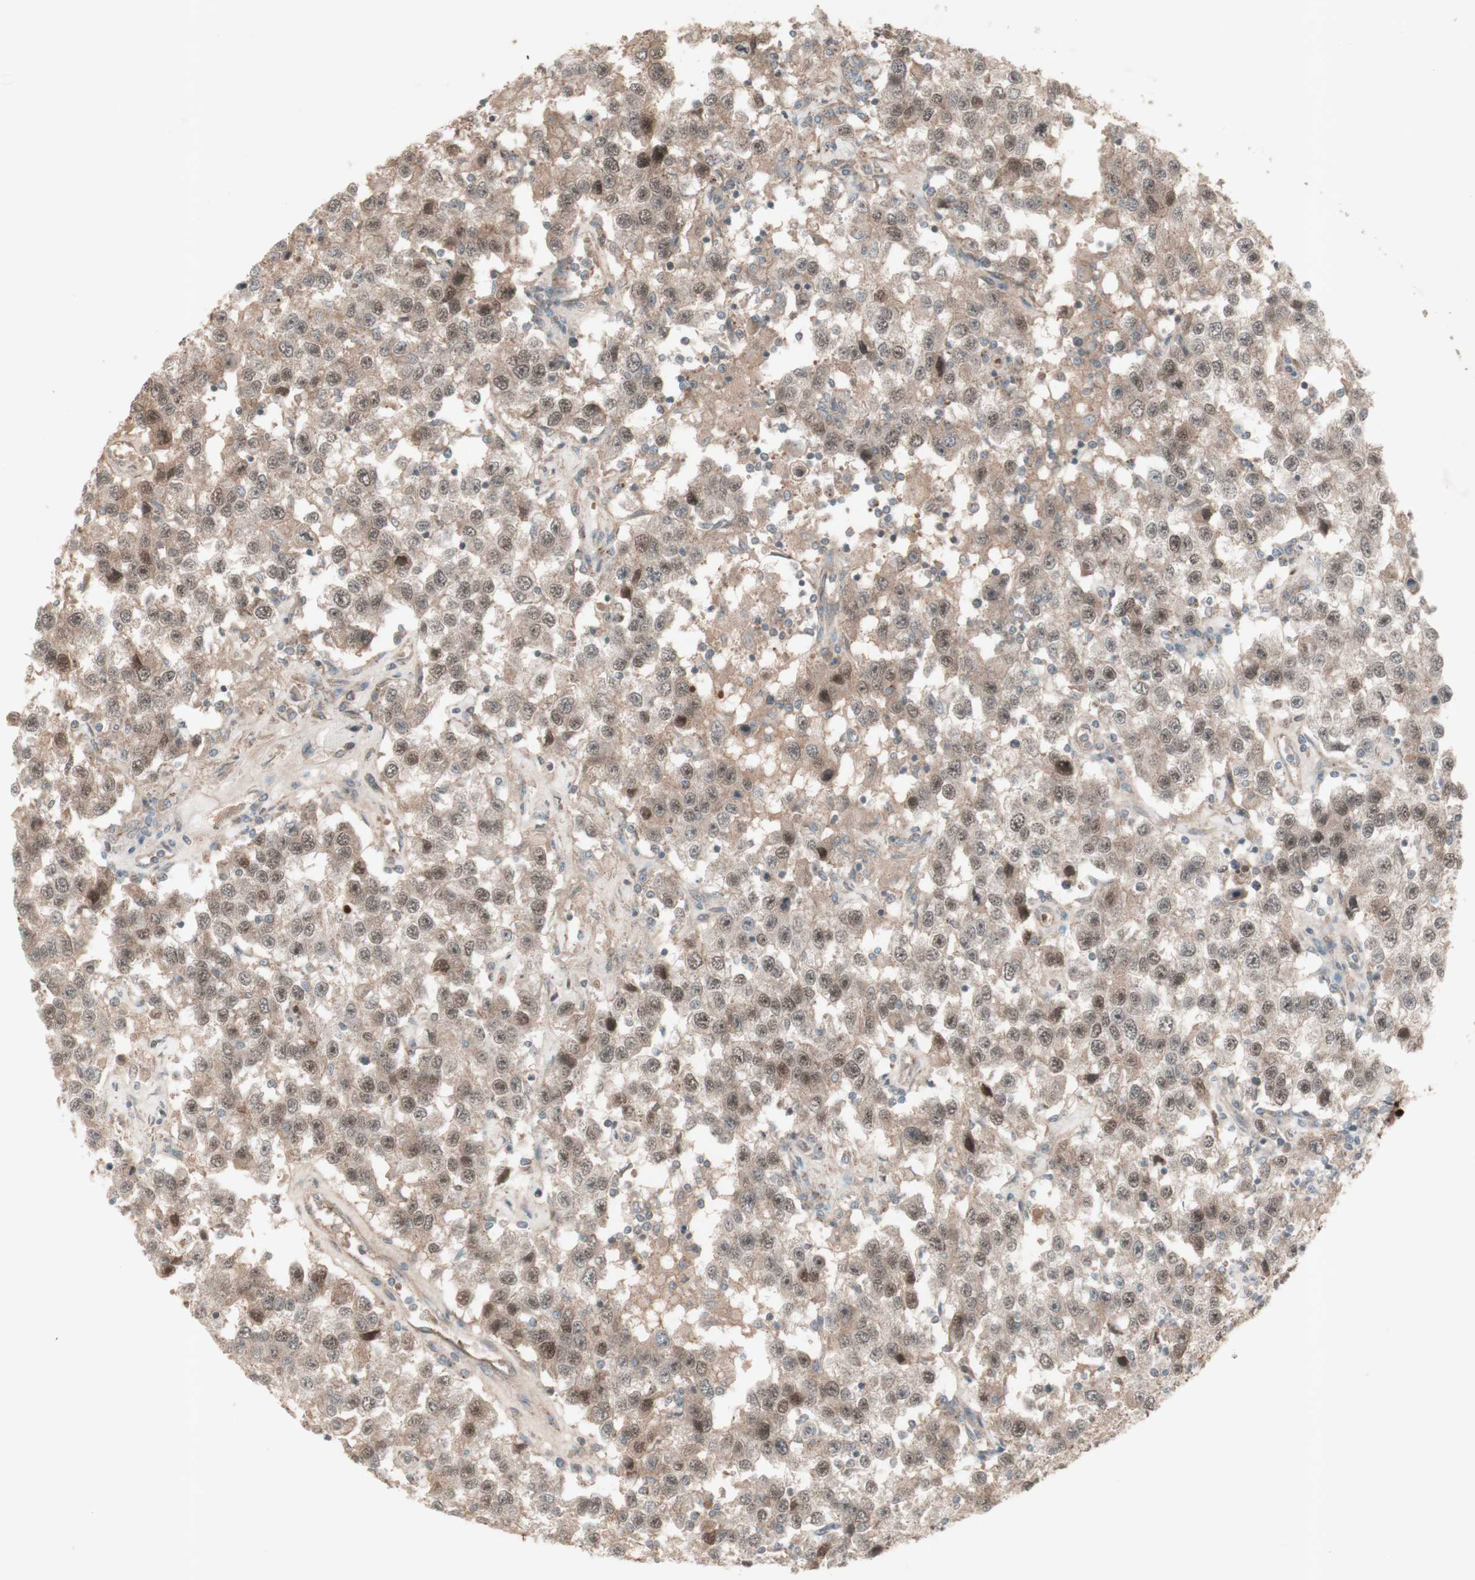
{"staining": {"intensity": "weak", "quantity": ">75%", "location": "cytoplasmic/membranous,nuclear"}, "tissue": "testis cancer", "cell_type": "Tumor cells", "image_type": "cancer", "snomed": [{"axis": "morphology", "description": "Seminoma, NOS"}, {"axis": "topography", "description": "Testis"}], "caption": "Testis cancer (seminoma) stained with DAB (3,3'-diaminobenzidine) immunohistochemistry (IHC) demonstrates low levels of weak cytoplasmic/membranous and nuclear positivity in approximately >75% of tumor cells.", "gene": "MSH6", "patient": {"sex": "male", "age": 41}}